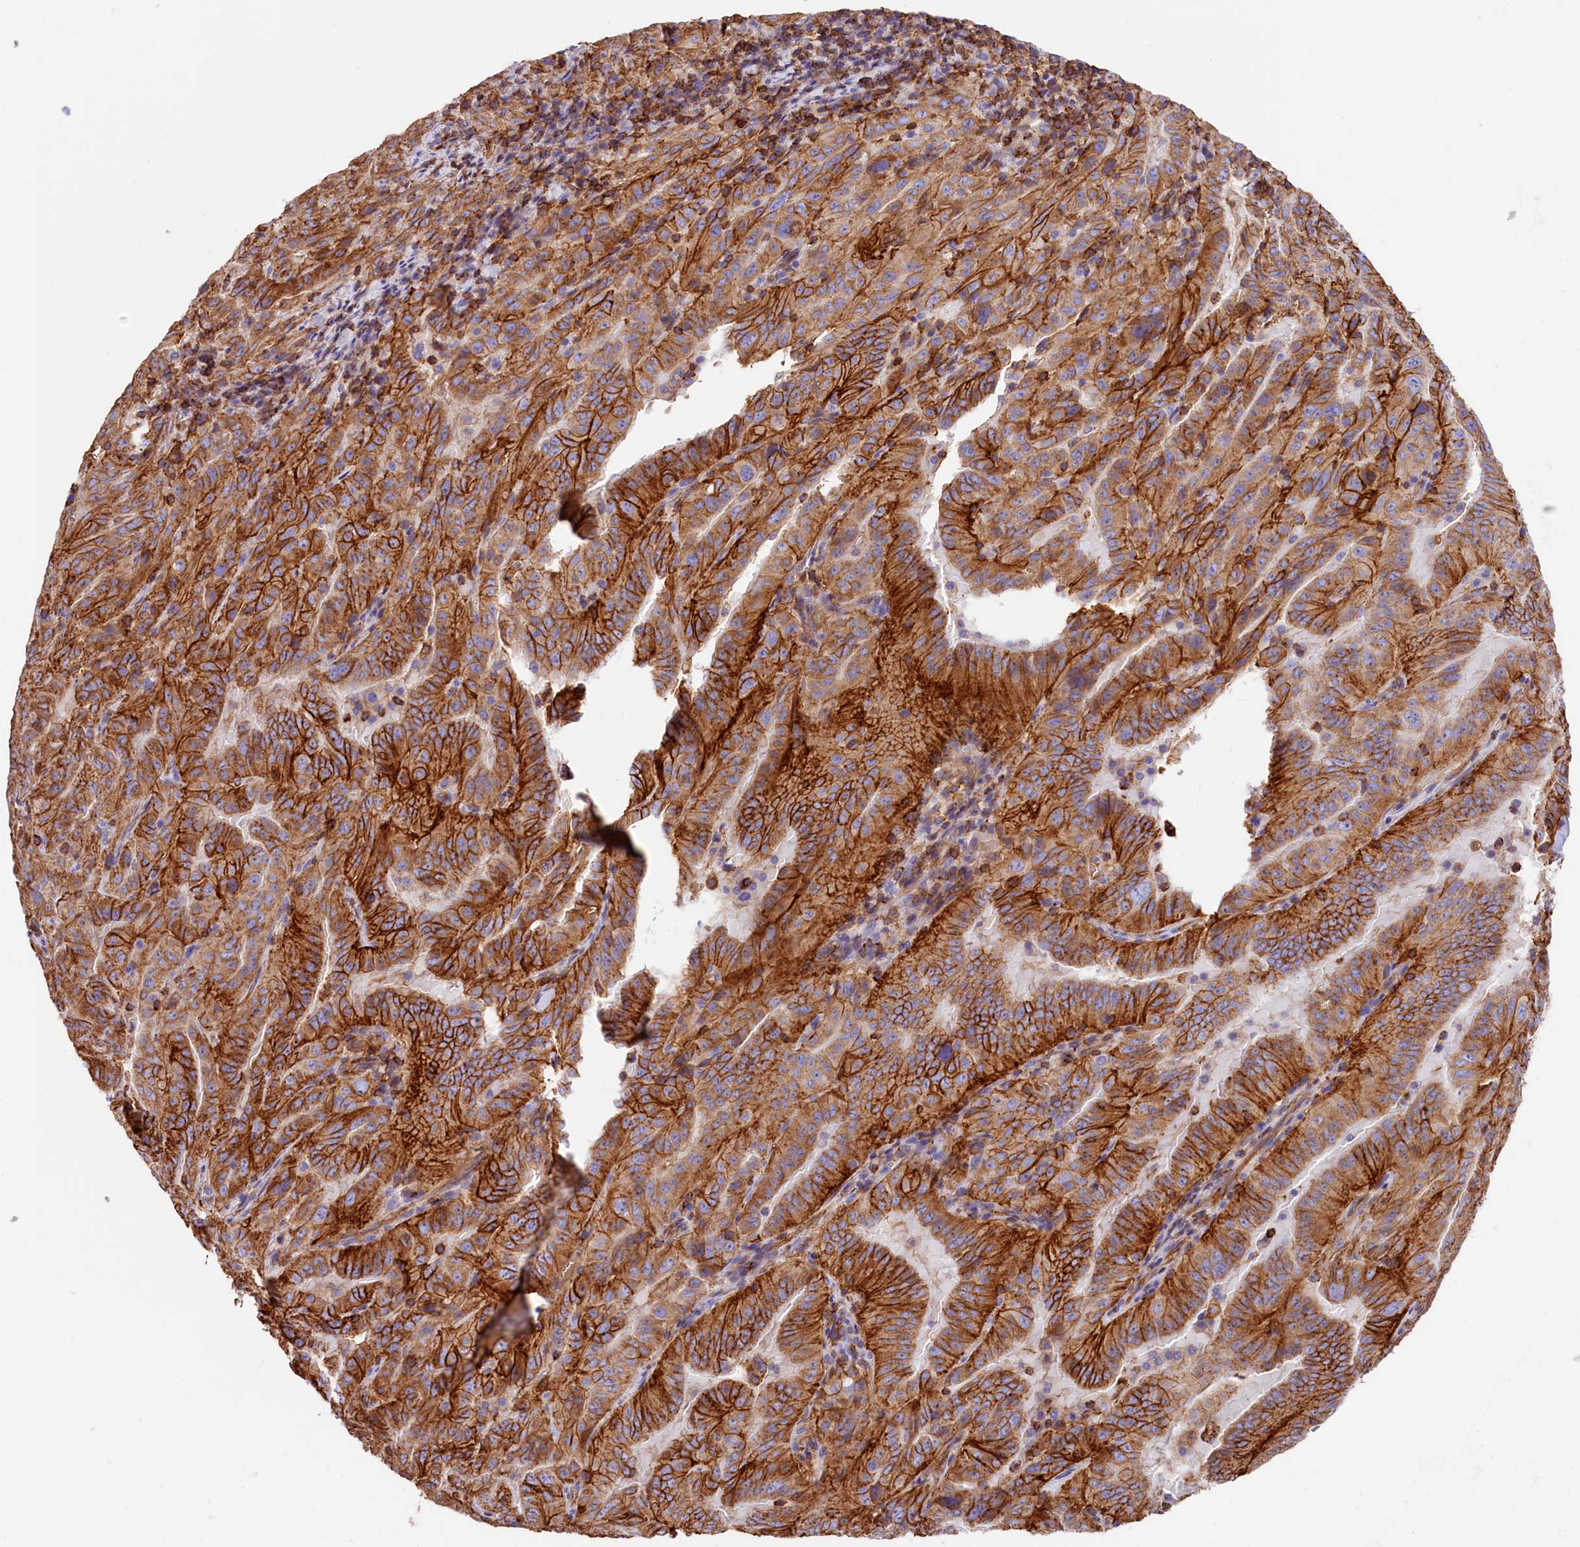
{"staining": {"intensity": "strong", "quantity": ">75%", "location": "cytoplasmic/membranous"}, "tissue": "pancreatic cancer", "cell_type": "Tumor cells", "image_type": "cancer", "snomed": [{"axis": "morphology", "description": "Adenocarcinoma, NOS"}, {"axis": "topography", "description": "Pancreas"}], "caption": "Adenocarcinoma (pancreatic) stained for a protein displays strong cytoplasmic/membranous positivity in tumor cells.", "gene": "ATP2B4", "patient": {"sex": "male", "age": 63}}